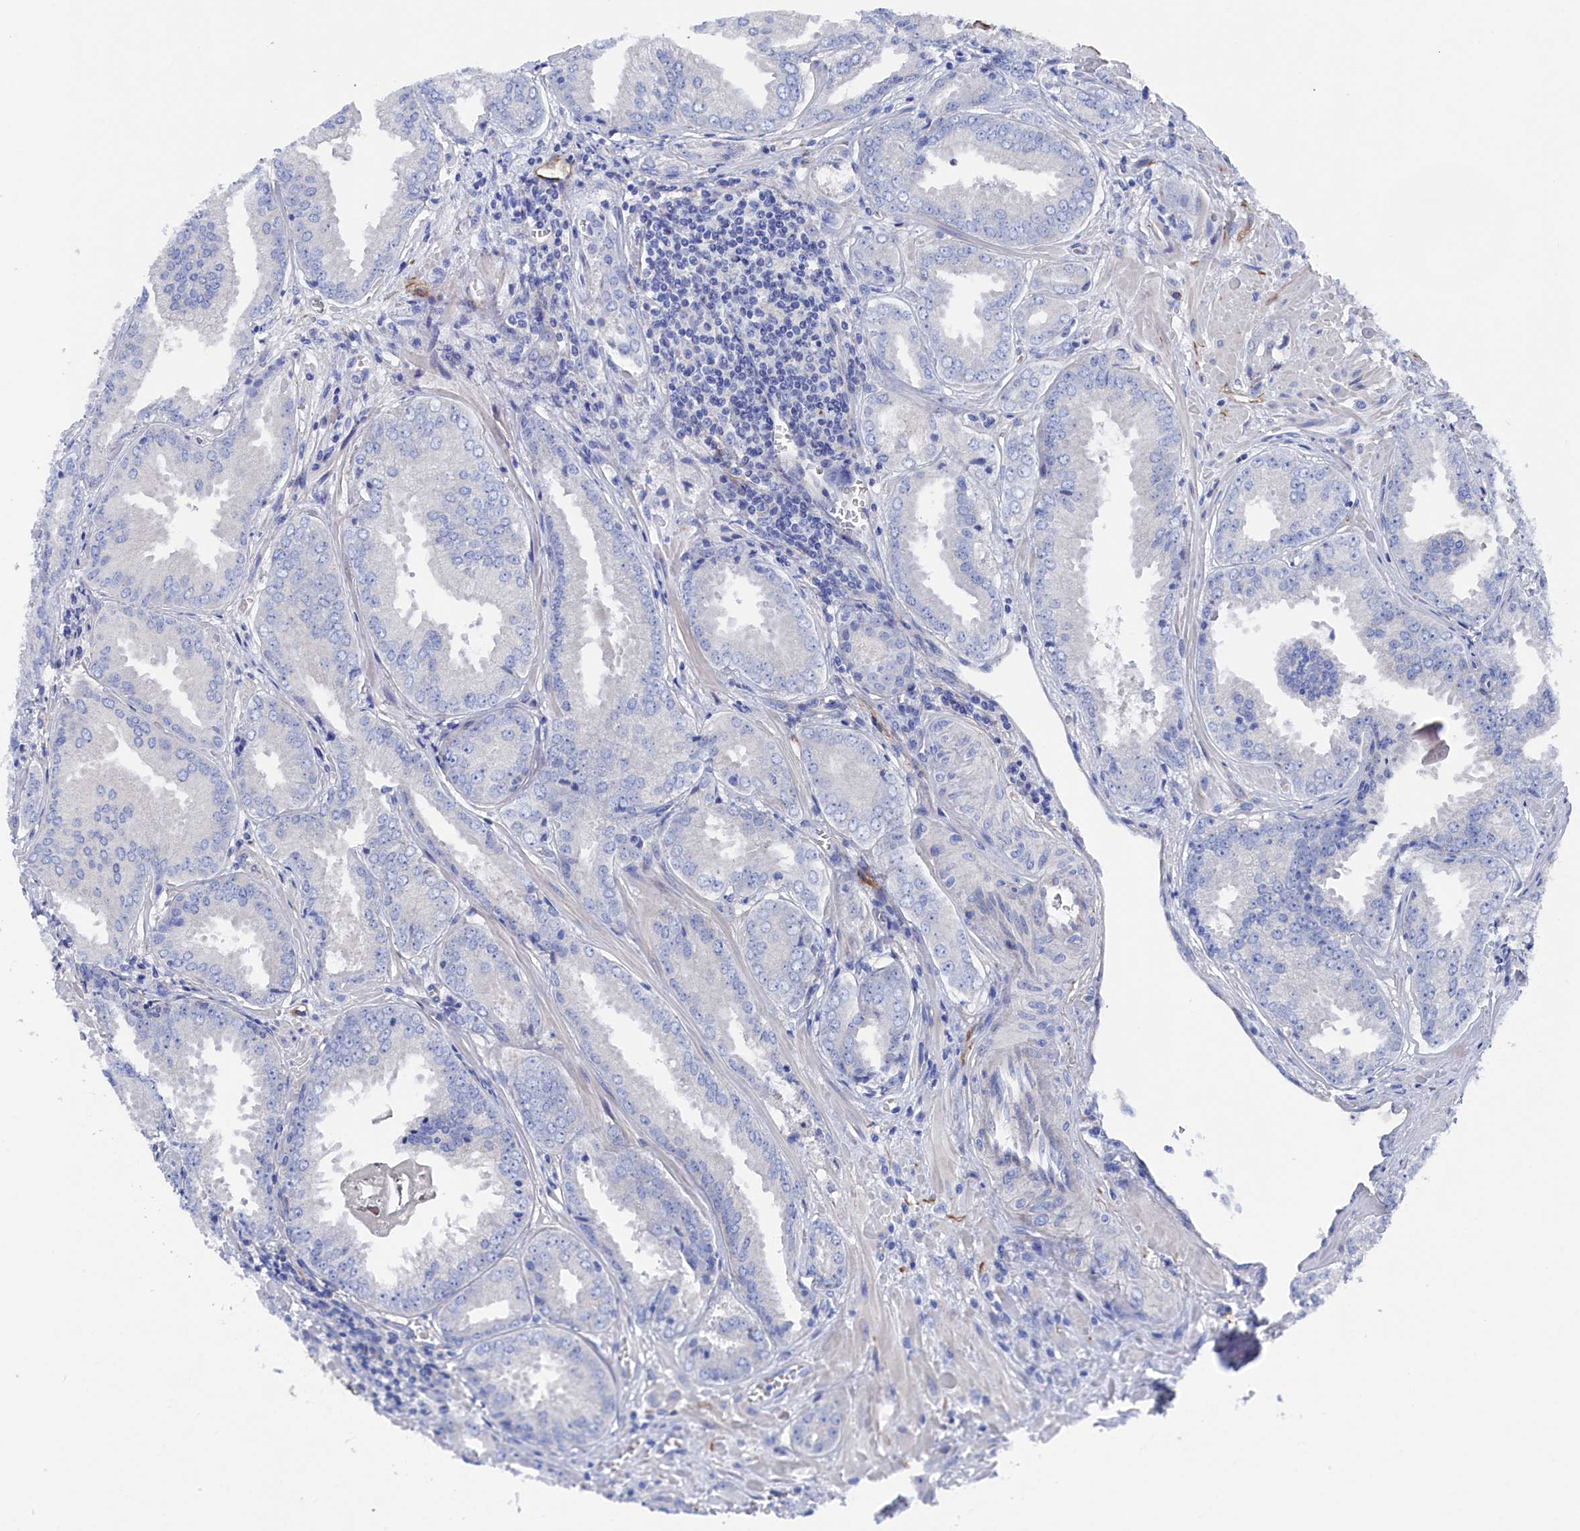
{"staining": {"intensity": "negative", "quantity": "none", "location": "none"}, "tissue": "prostate cancer", "cell_type": "Tumor cells", "image_type": "cancer", "snomed": [{"axis": "morphology", "description": "Adenocarcinoma, Low grade"}, {"axis": "topography", "description": "Prostate"}], "caption": "Photomicrograph shows no protein positivity in tumor cells of prostate adenocarcinoma (low-grade) tissue.", "gene": "TMOD2", "patient": {"sex": "male", "age": 67}}